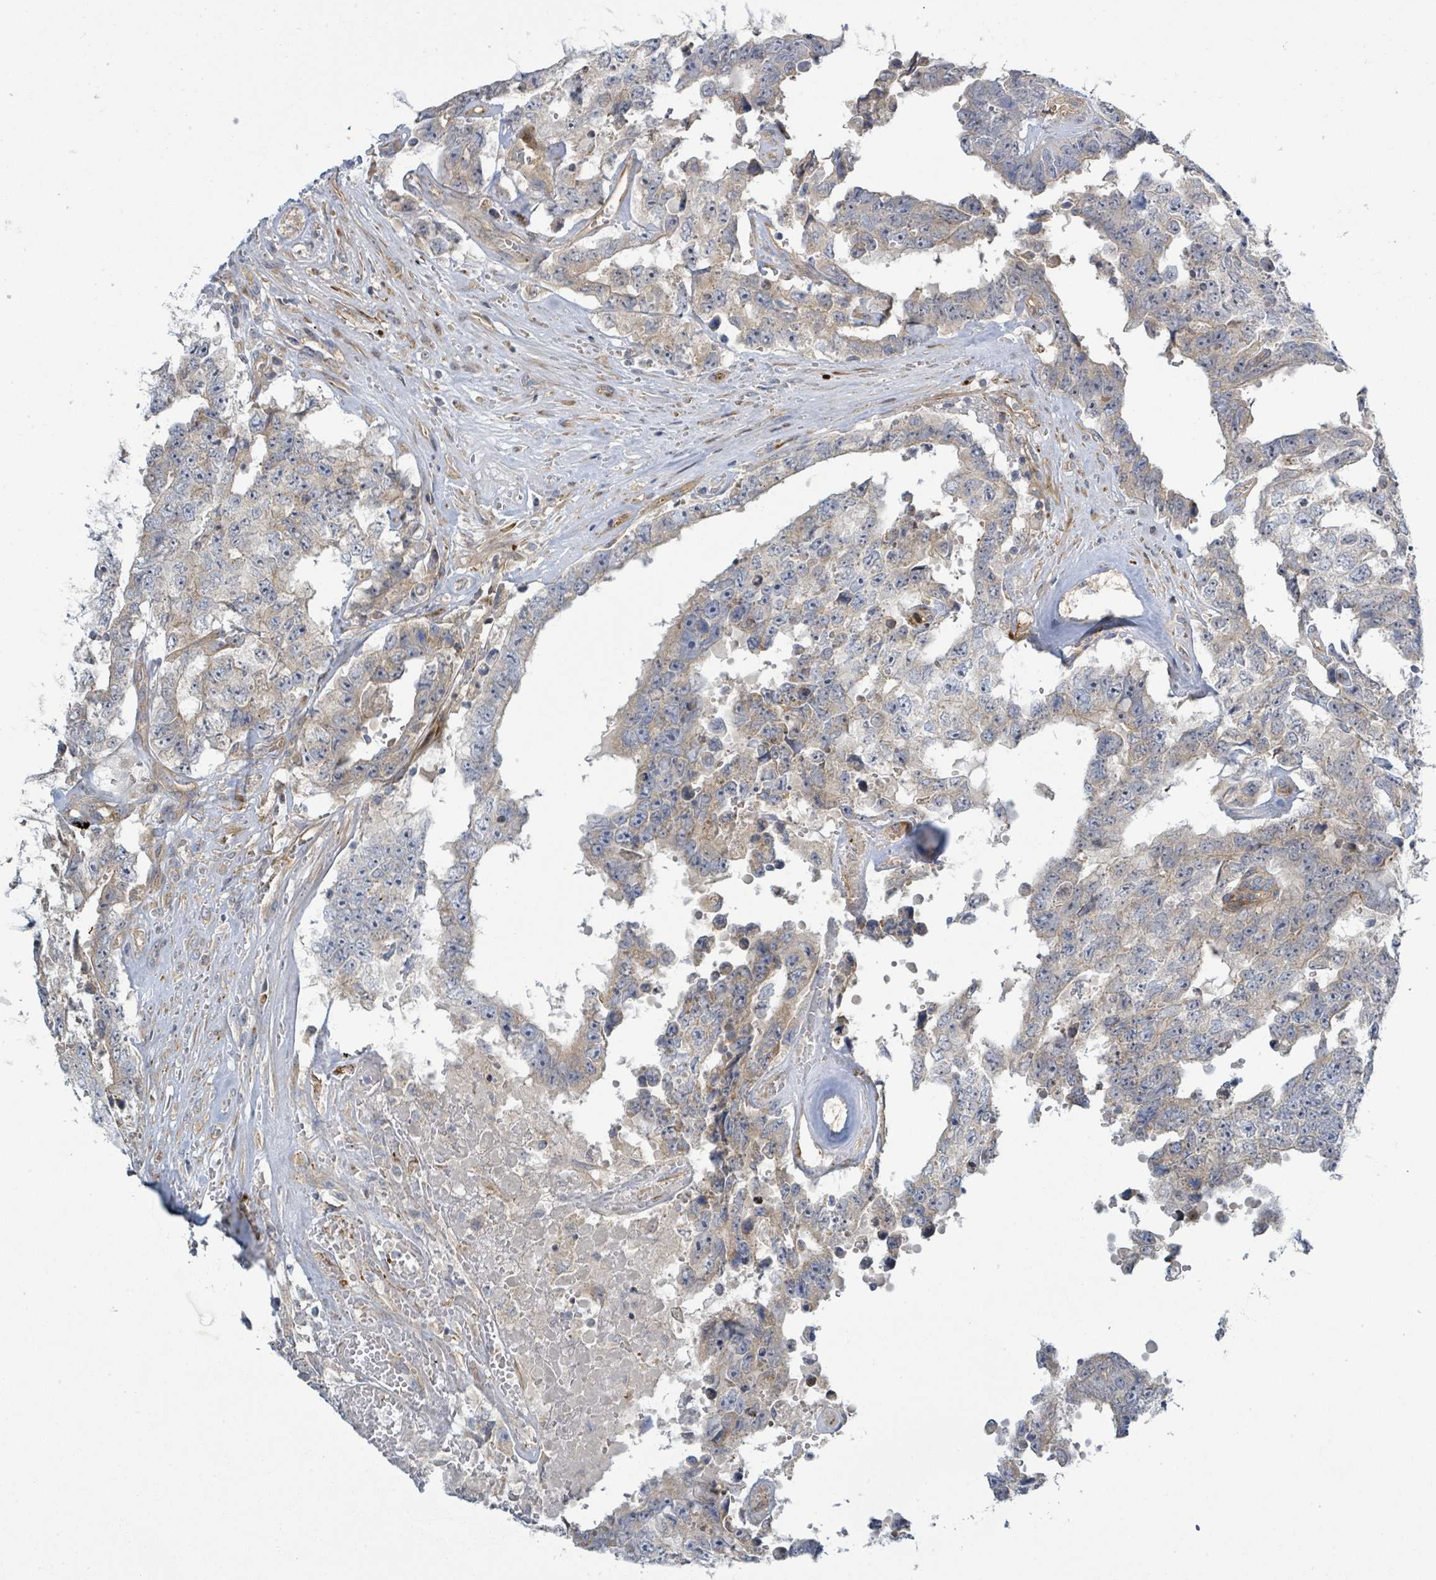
{"staining": {"intensity": "weak", "quantity": "25%-75%", "location": "cytoplasmic/membranous"}, "tissue": "testis cancer", "cell_type": "Tumor cells", "image_type": "cancer", "snomed": [{"axis": "morphology", "description": "Normal tissue, NOS"}, {"axis": "morphology", "description": "Carcinoma, Embryonal, NOS"}, {"axis": "topography", "description": "Testis"}, {"axis": "topography", "description": "Epididymis"}], "caption": "Protein staining by immunohistochemistry (IHC) shows weak cytoplasmic/membranous staining in approximately 25%-75% of tumor cells in embryonal carcinoma (testis).", "gene": "CFAP210", "patient": {"sex": "male", "age": 25}}